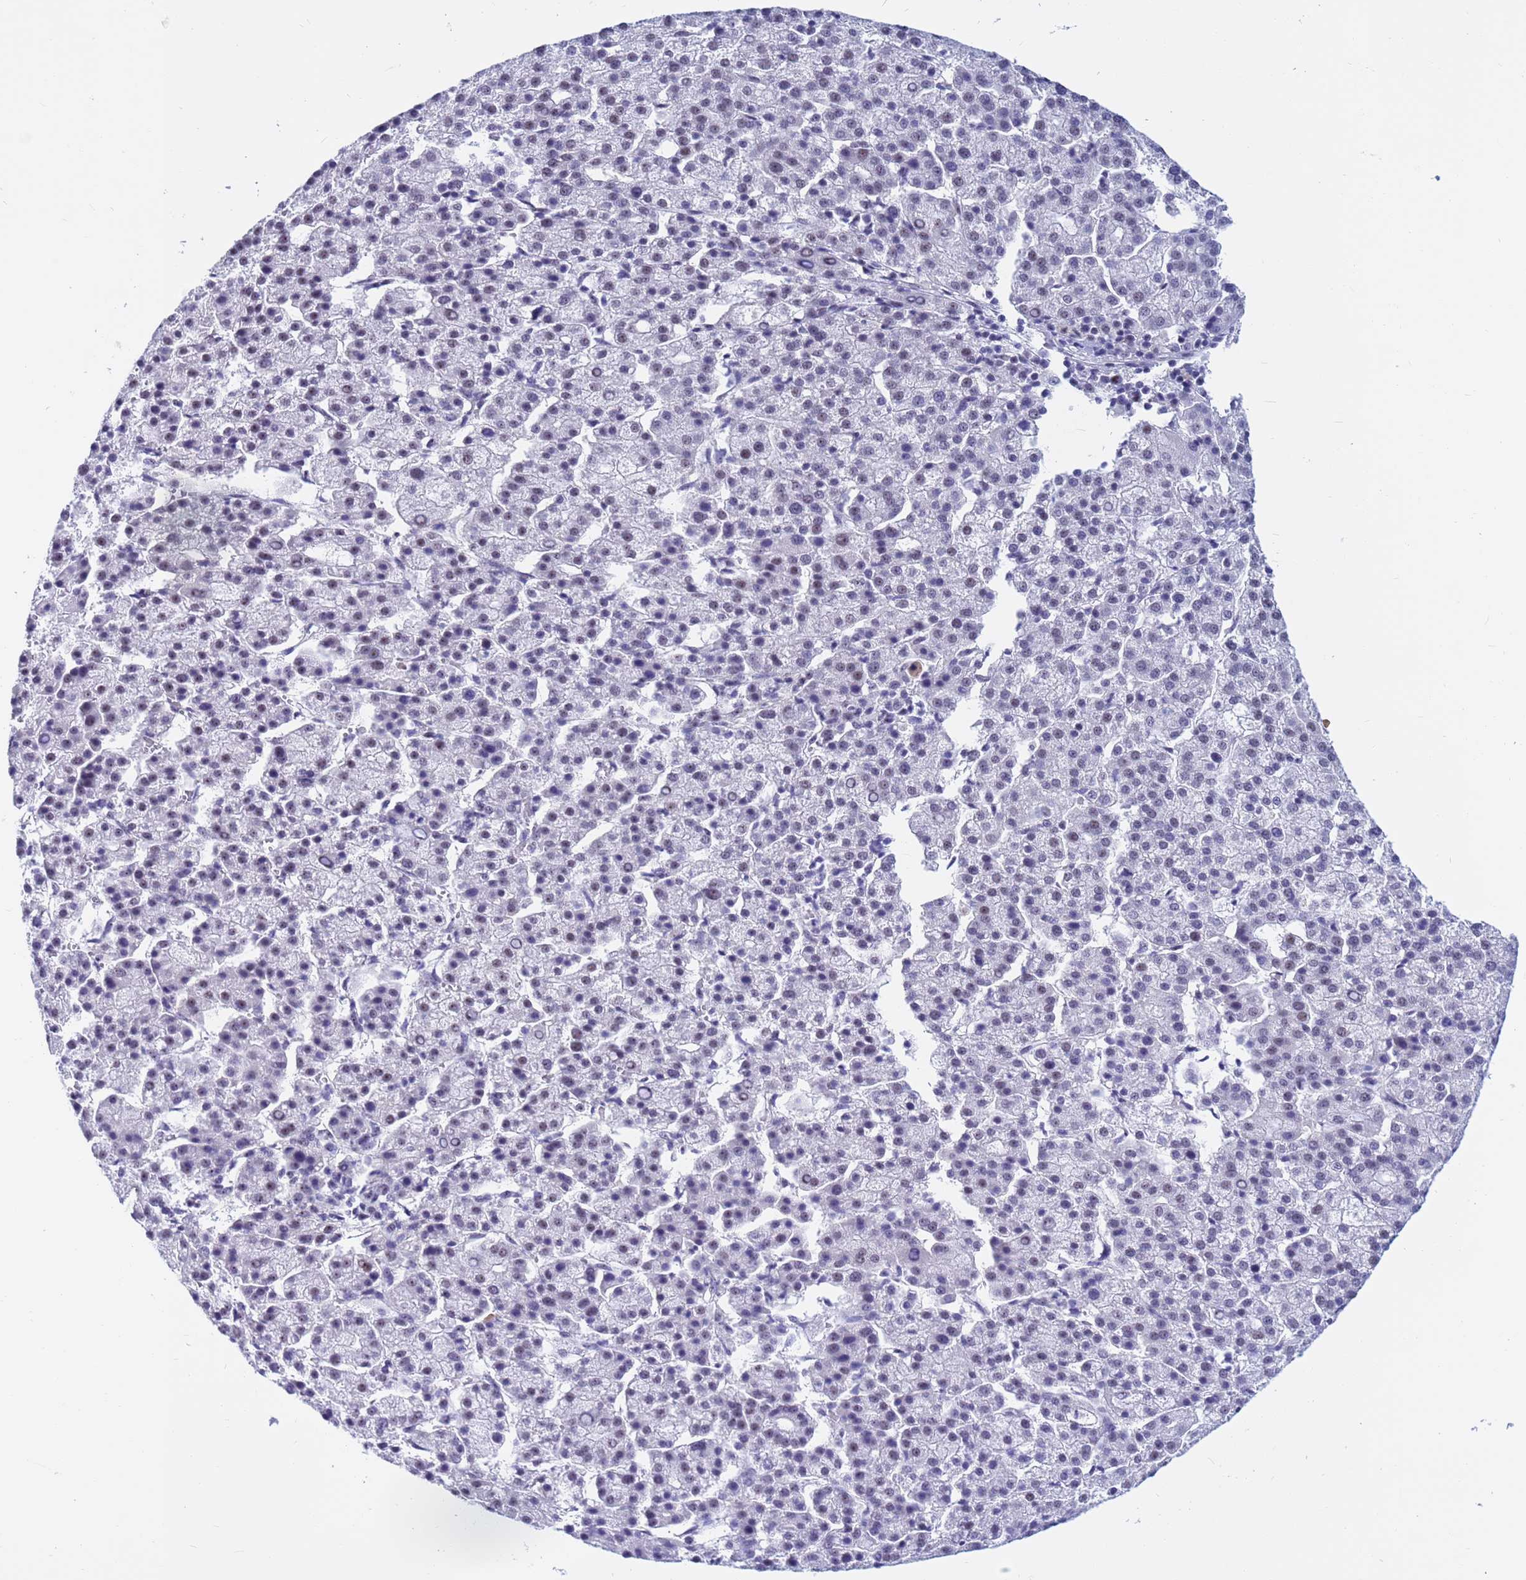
{"staining": {"intensity": "negative", "quantity": "none", "location": "none"}, "tissue": "liver cancer", "cell_type": "Tumor cells", "image_type": "cancer", "snomed": [{"axis": "morphology", "description": "Carcinoma, Hepatocellular, NOS"}, {"axis": "topography", "description": "Liver"}], "caption": "A micrograph of liver cancer stained for a protein displays no brown staining in tumor cells.", "gene": "DMRTC2", "patient": {"sex": "female", "age": 58}}